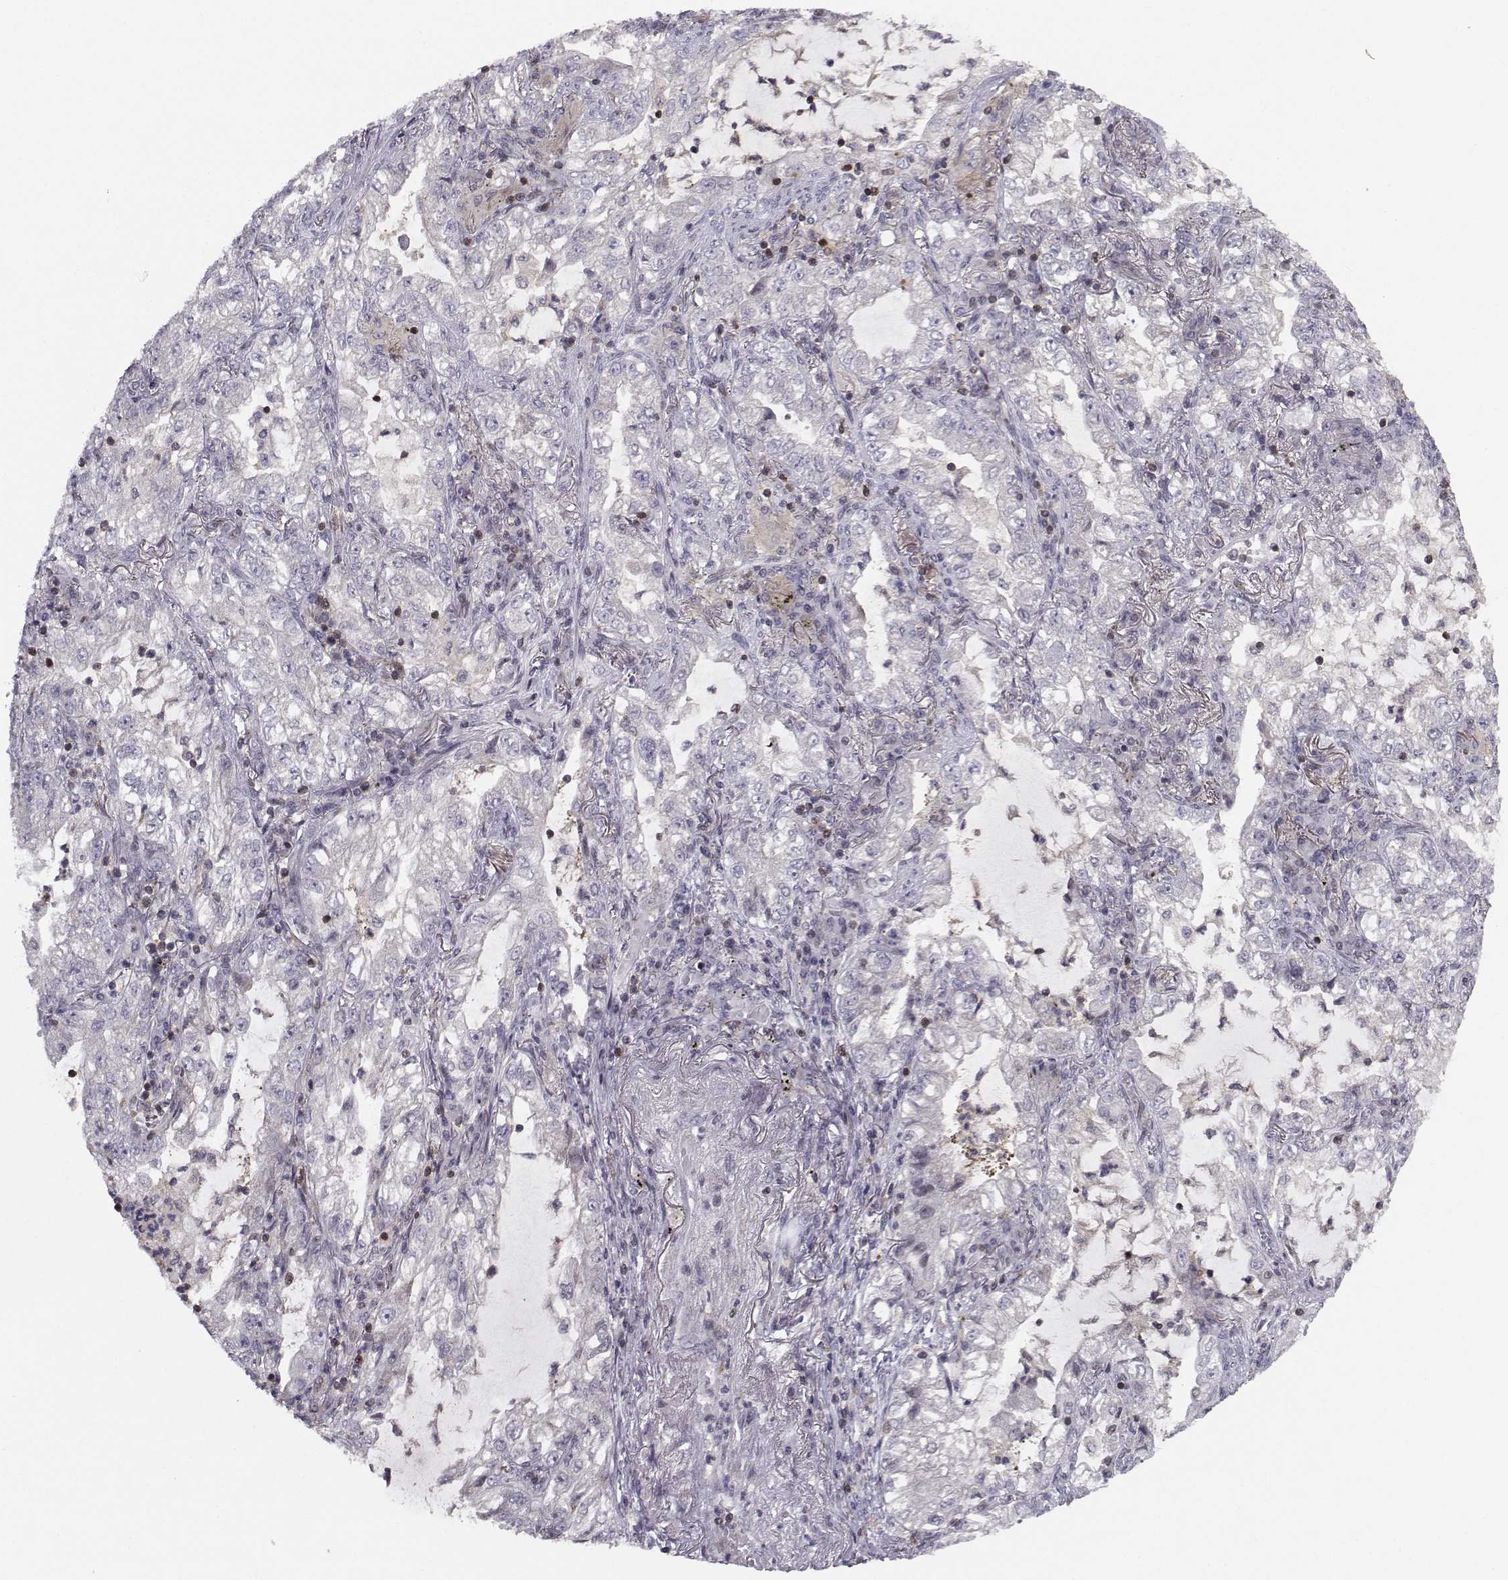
{"staining": {"intensity": "negative", "quantity": "none", "location": "none"}, "tissue": "lung cancer", "cell_type": "Tumor cells", "image_type": "cancer", "snomed": [{"axis": "morphology", "description": "Adenocarcinoma, NOS"}, {"axis": "topography", "description": "Lung"}], "caption": "High magnification brightfield microscopy of lung cancer (adenocarcinoma) stained with DAB (brown) and counterstained with hematoxylin (blue): tumor cells show no significant staining.", "gene": "PCP4L1", "patient": {"sex": "female", "age": 73}}